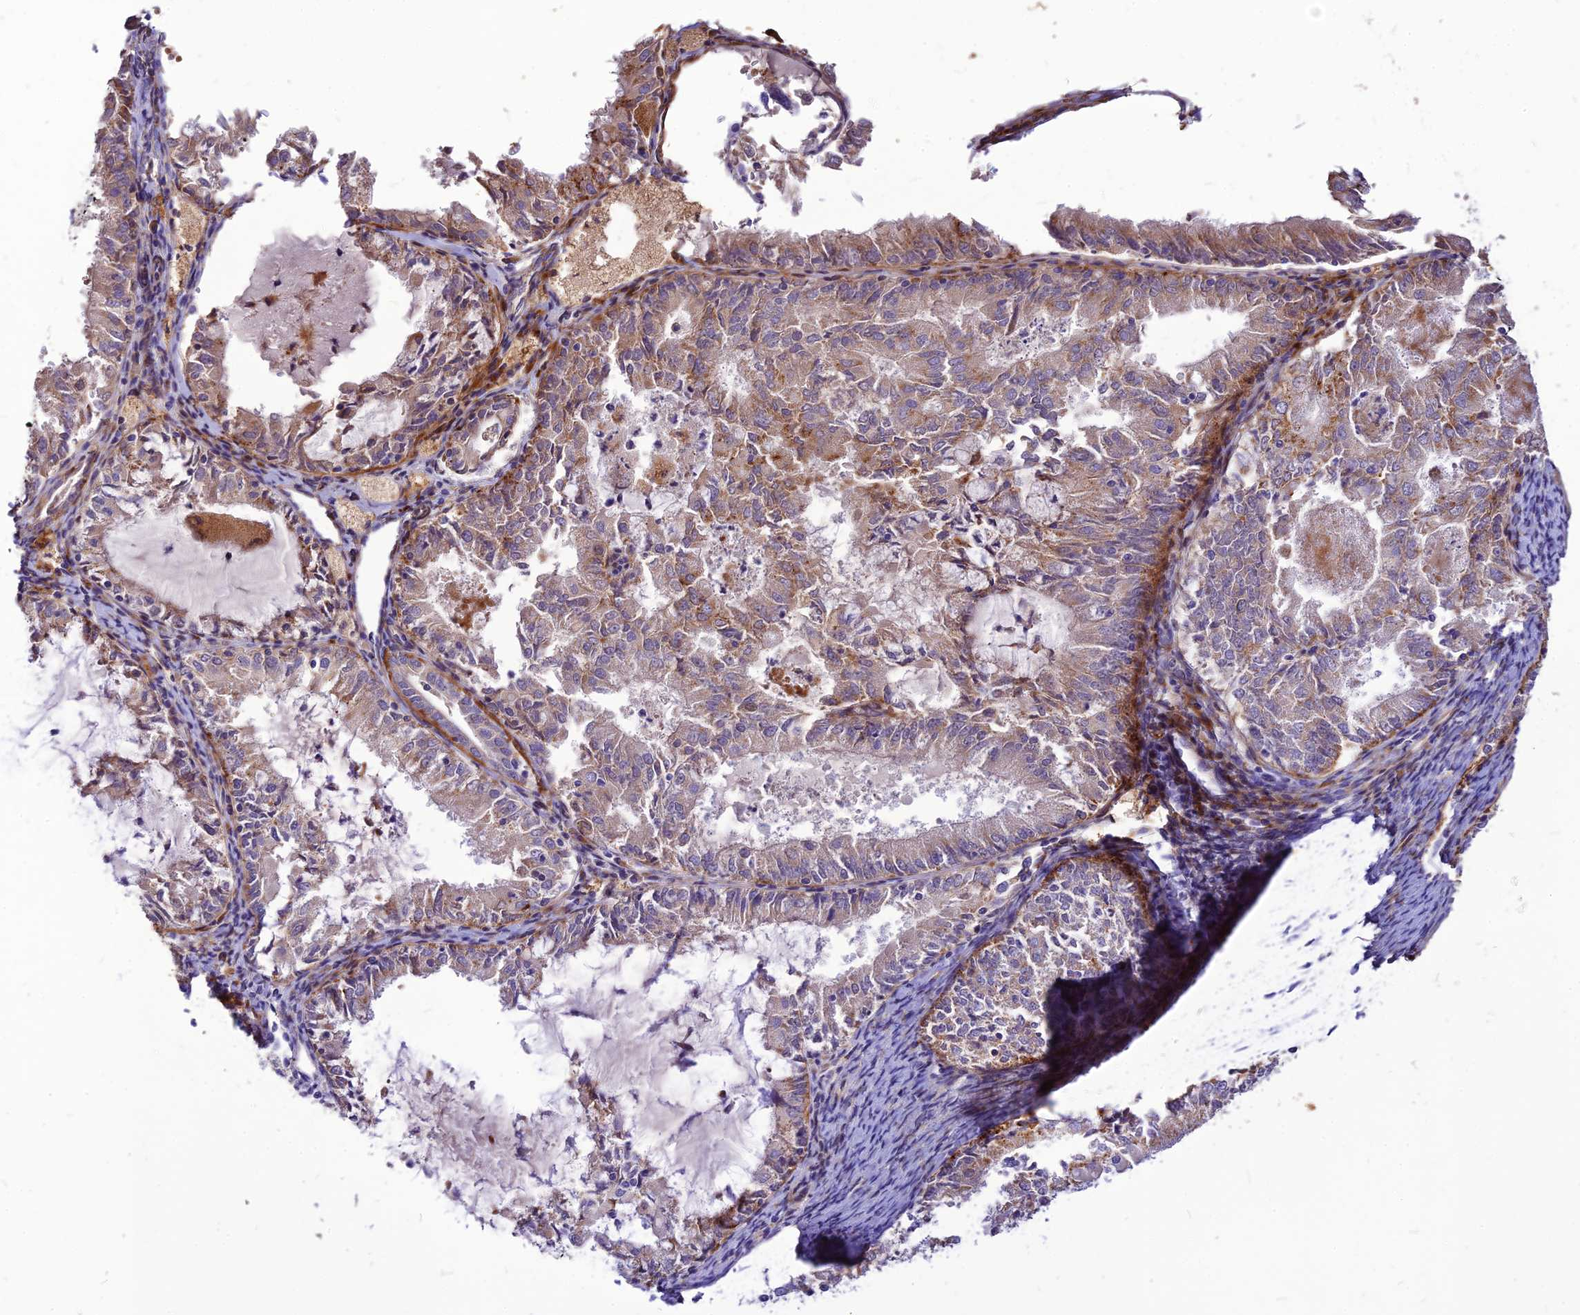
{"staining": {"intensity": "moderate", "quantity": "25%-75%", "location": "cytoplasmic/membranous"}, "tissue": "endometrial cancer", "cell_type": "Tumor cells", "image_type": "cancer", "snomed": [{"axis": "morphology", "description": "Adenocarcinoma, NOS"}, {"axis": "topography", "description": "Endometrium"}], "caption": "IHC photomicrograph of endometrial adenocarcinoma stained for a protein (brown), which demonstrates medium levels of moderate cytoplasmic/membranous staining in approximately 25%-75% of tumor cells.", "gene": "RIMOC1", "patient": {"sex": "female", "age": 57}}